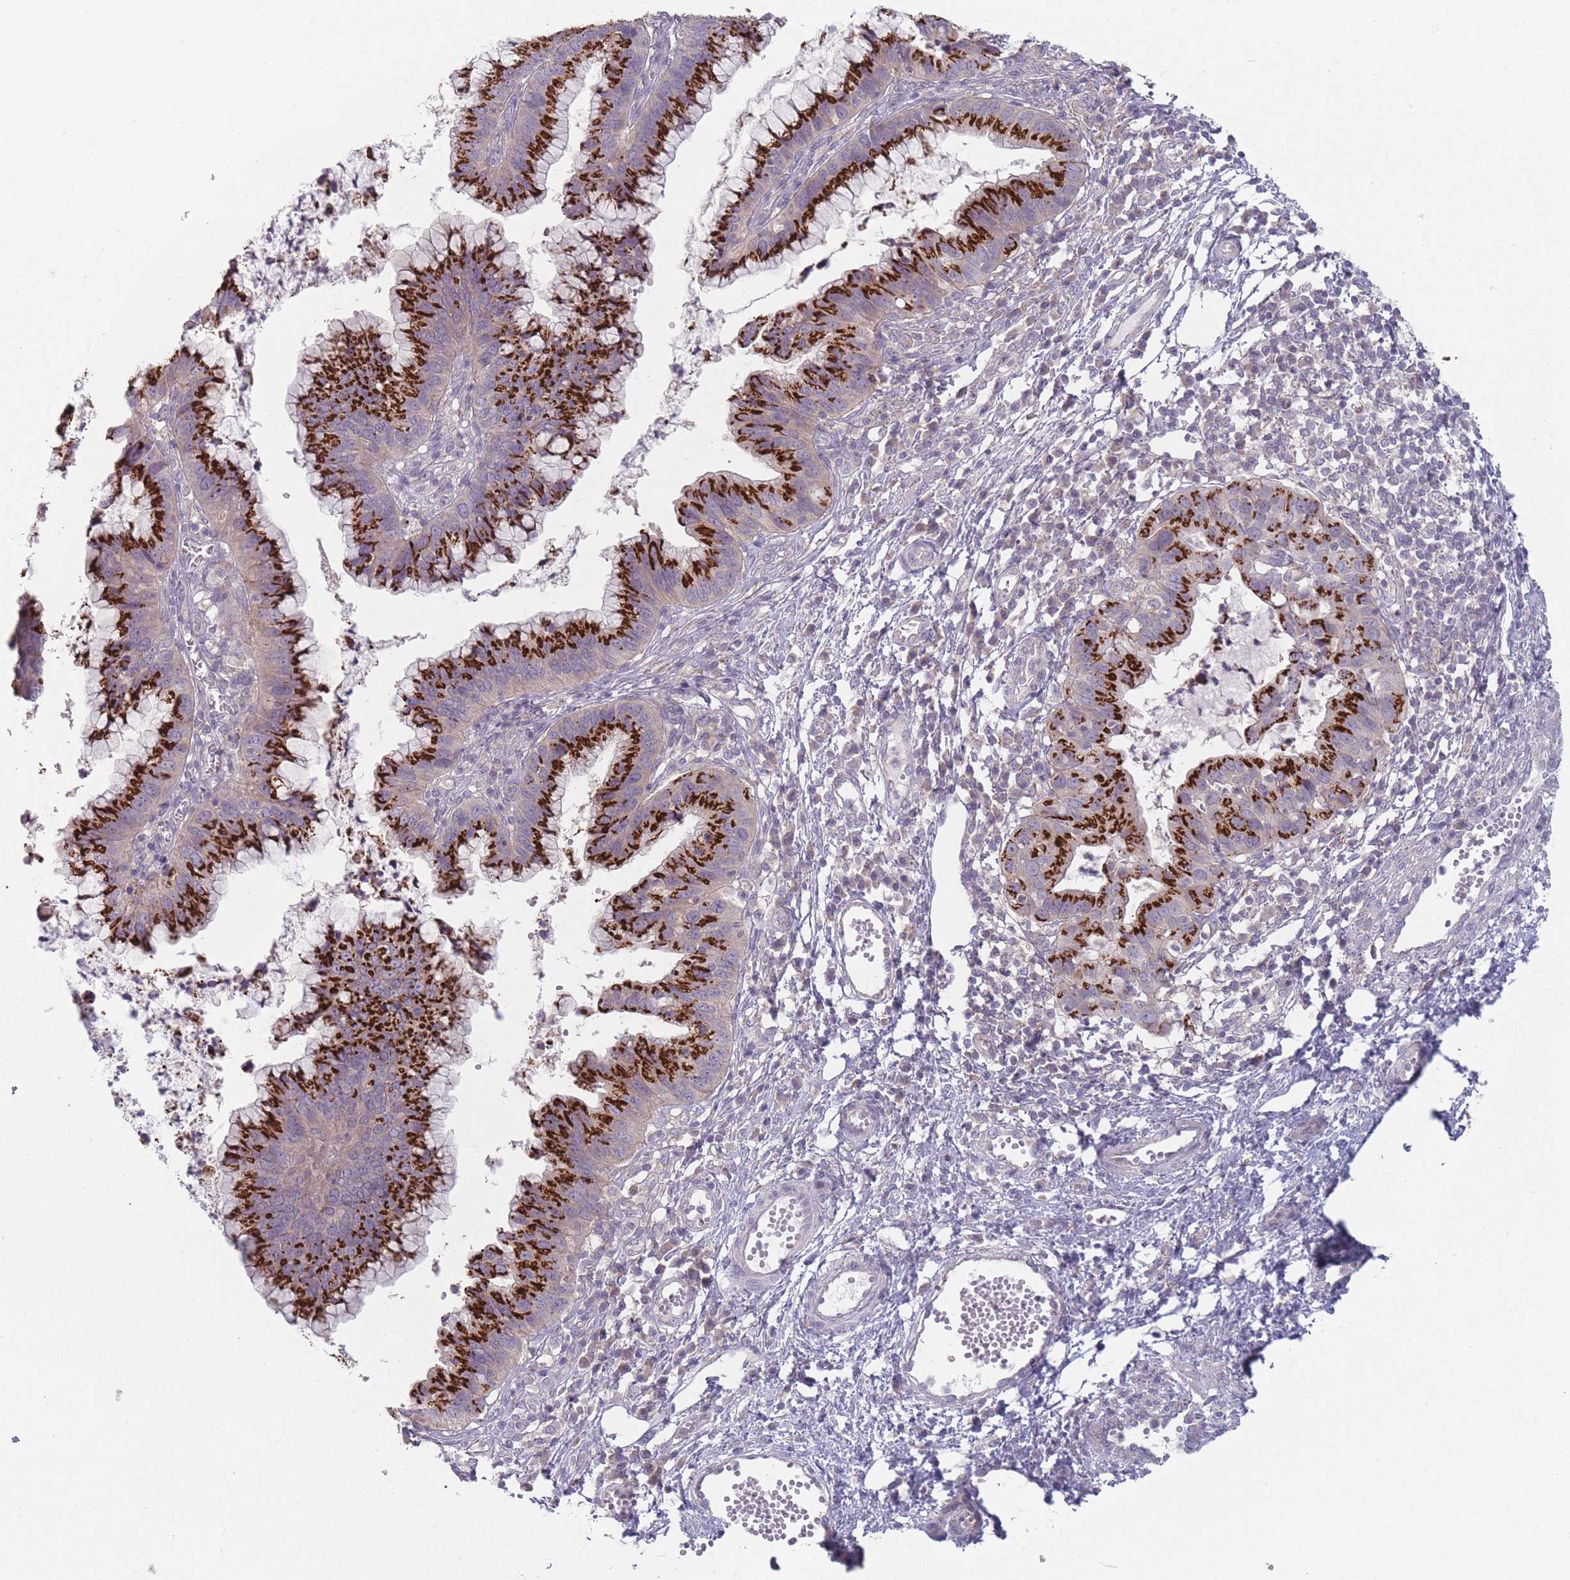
{"staining": {"intensity": "strong", "quantity": ">75%", "location": "cytoplasmic/membranous"}, "tissue": "cervical cancer", "cell_type": "Tumor cells", "image_type": "cancer", "snomed": [{"axis": "morphology", "description": "Adenocarcinoma, NOS"}, {"axis": "topography", "description": "Cervix"}], "caption": "IHC photomicrograph of human cervical adenocarcinoma stained for a protein (brown), which shows high levels of strong cytoplasmic/membranous positivity in about >75% of tumor cells.", "gene": "AKAIN1", "patient": {"sex": "female", "age": 34}}